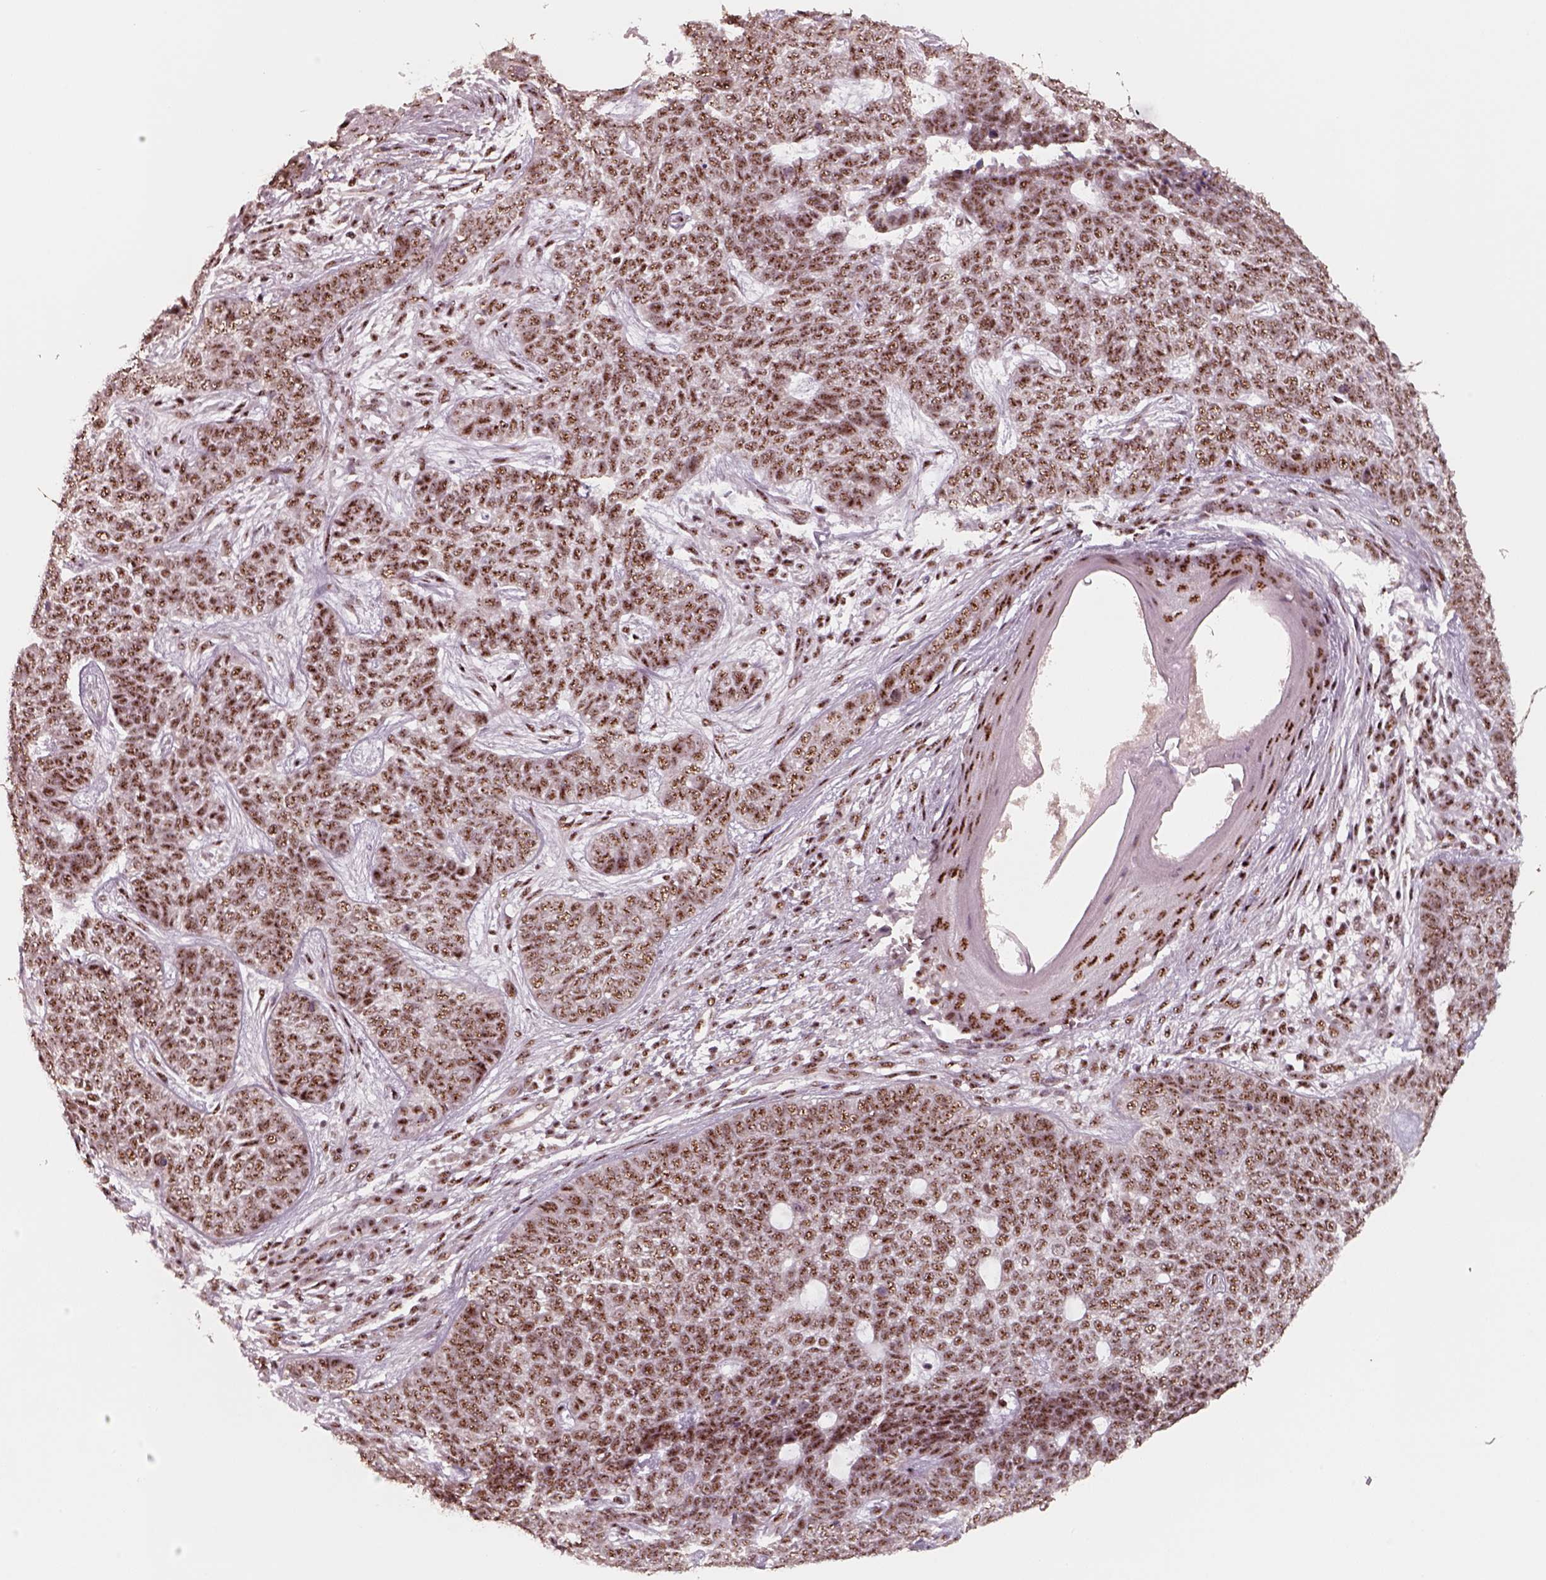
{"staining": {"intensity": "moderate", "quantity": ">75%", "location": "nuclear"}, "tissue": "skin cancer", "cell_type": "Tumor cells", "image_type": "cancer", "snomed": [{"axis": "morphology", "description": "Basal cell carcinoma"}, {"axis": "topography", "description": "Skin"}], "caption": "Human basal cell carcinoma (skin) stained for a protein (brown) reveals moderate nuclear positive expression in about >75% of tumor cells.", "gene": "ATXN7L3", "patient": {"sex": "female", "age": 69}}